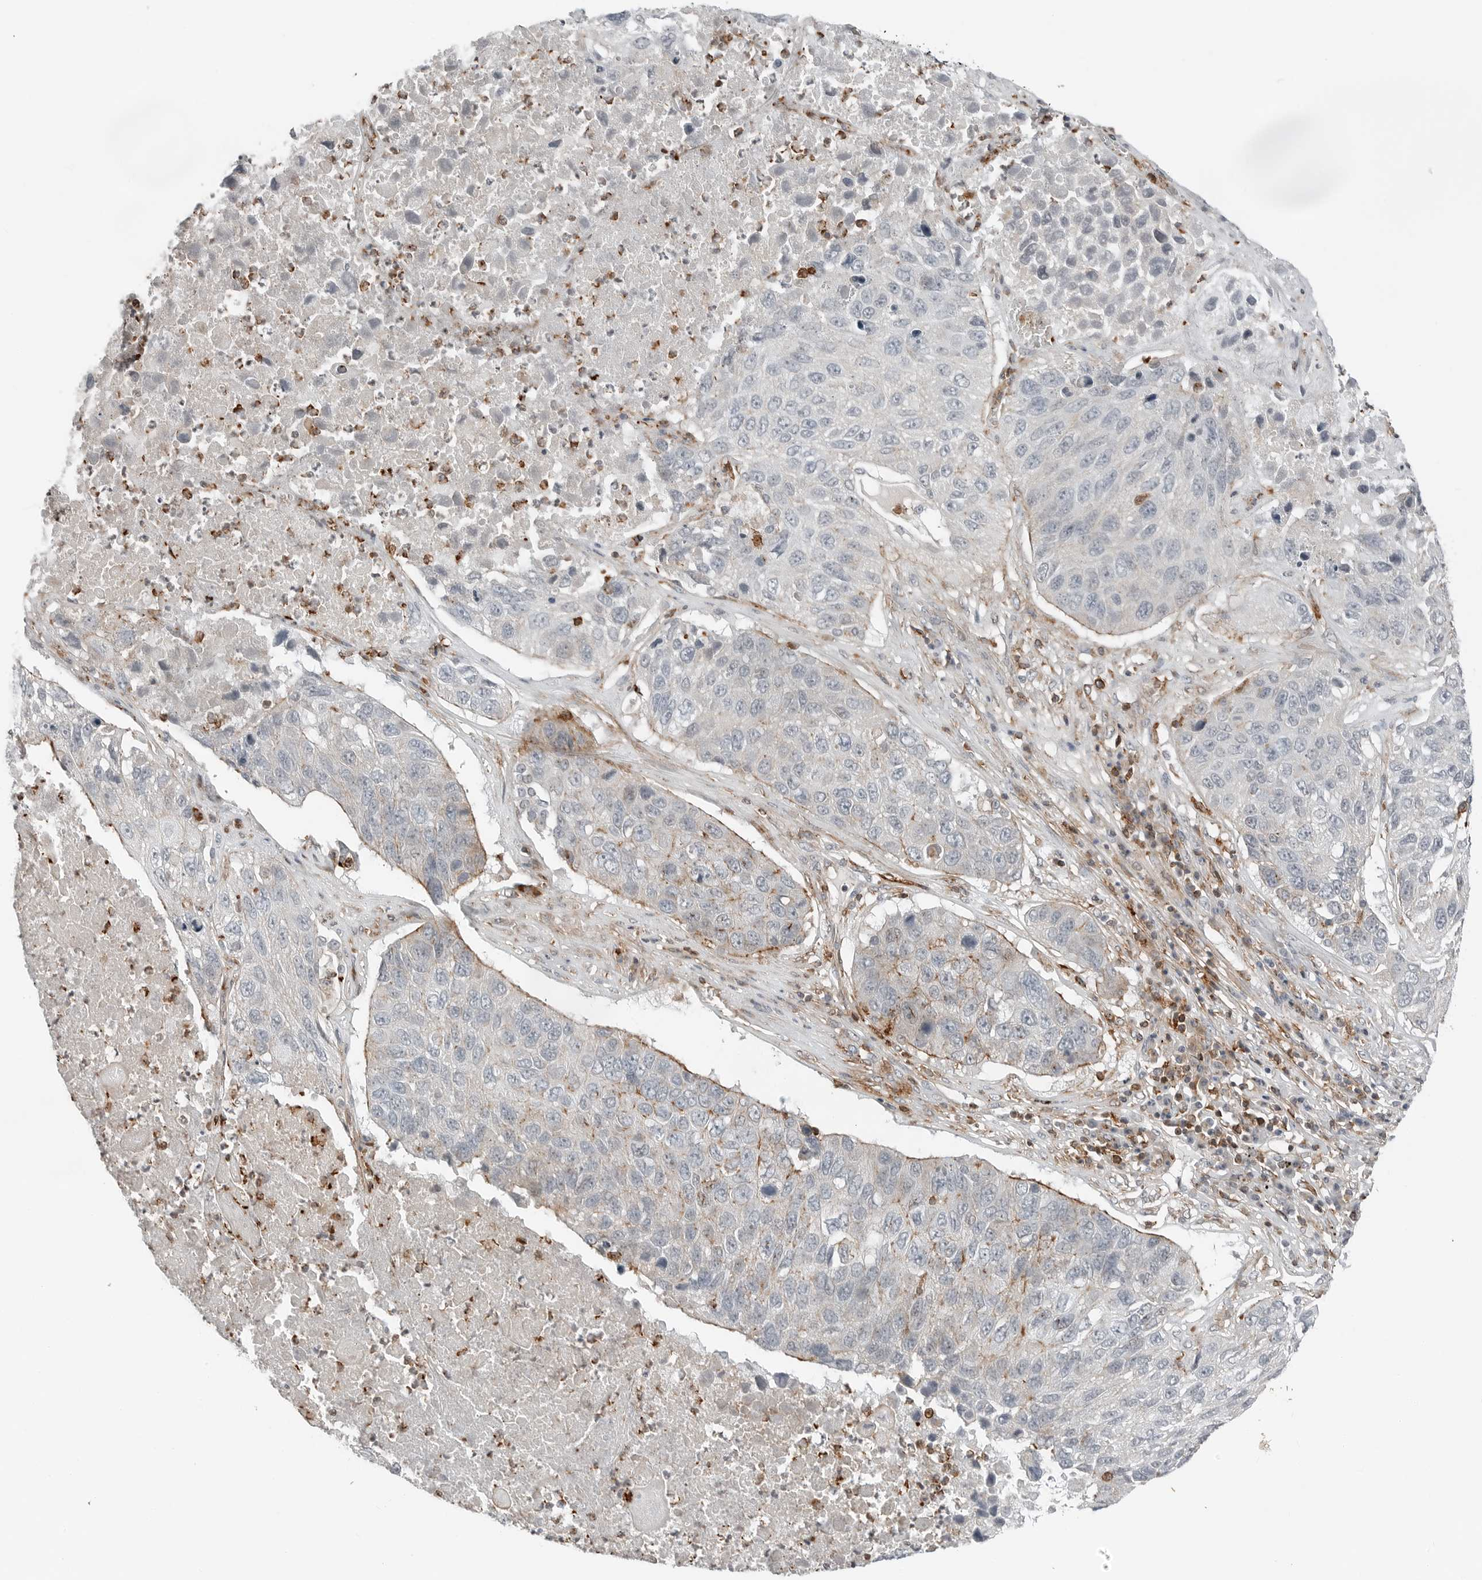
{"staining": {"intensity": "moderate", "quantity": "<25%", "location": "cytoplasmic/membranous"}, "tissue": "lung cancer", "cell_type": "Tumor cells", "image_type": "cancer", "snomed": [{"axis": "morphology", "description": "Squamous cell carcinoma, NOS"}, {"axis": "topography", "description": "Lung"}], "caption": "An image of human lung squamous cell carcinoma stained for a protein shows moderate cytoplasmic/membranous brown staining in tumor cells. (brown staining indicates protein expression, while blue staining denotes nuclei).", "gene": "LEFTY2", "patient": {"sex": "male", "age": 61}}